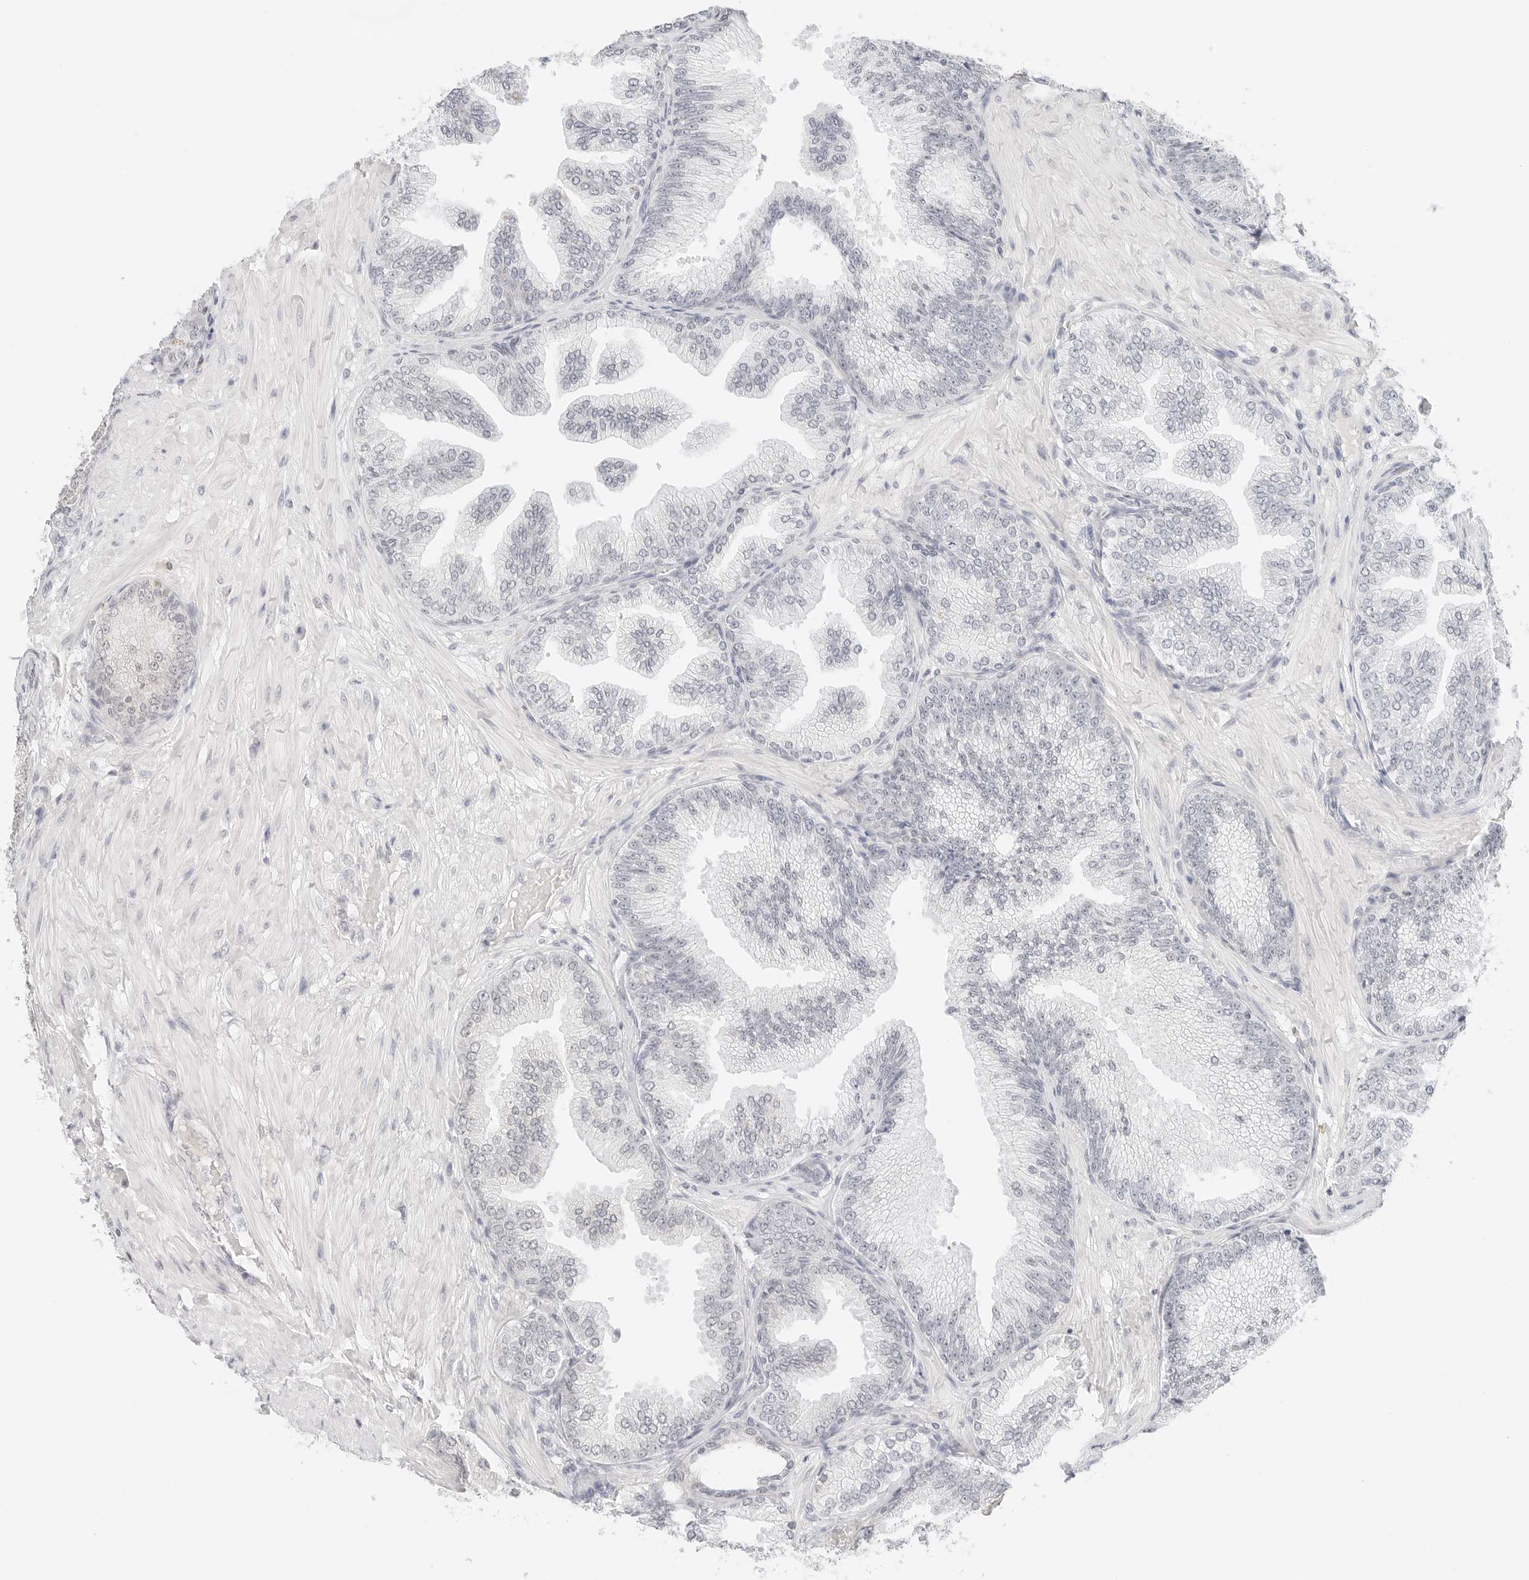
{"staining": {"intensity": "negative", "quantity": "none", "location": "none"}, "tissue": "prostate cancer", "cell_type": "Tumor cells", "image_type": "cancer", "snomed": [{"axis": "morphology", "description": "Adenocarcinoma, Low grade"}, {"axis": "topography", "description": "Prostate"}], "caption": "IHC of human prostate cancer exhibits no staining in tumor cells.", "gene": "NEO1", "patient": {"sex": "male", "age": 63}}